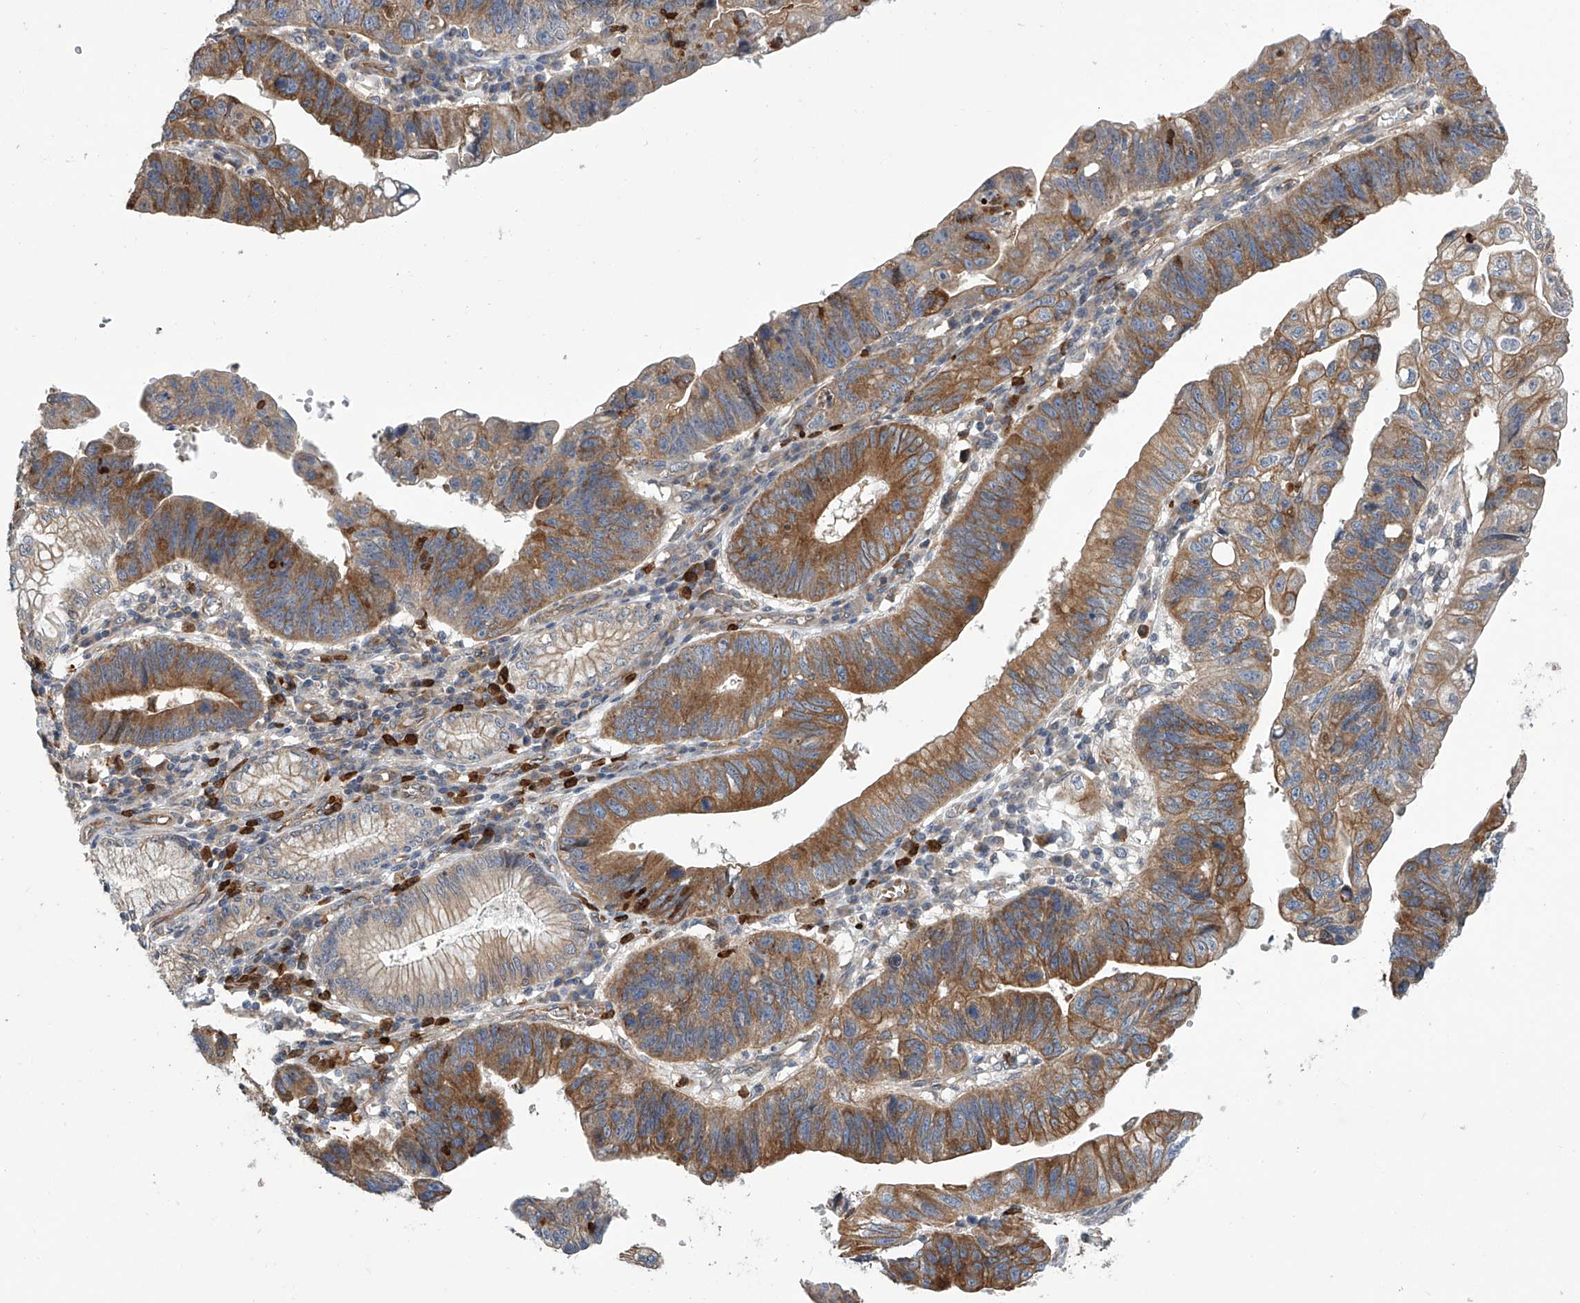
{"staining": {"intensity": "moderate", "quantity": ">75%", "location": "cytoplasmic/membranous"}, "tissue": "stomach cancer", "cell_type": "Tumor cells", "image_type": "cancer", "snomed": [{"axis": "morphology", "description": "Adenocarcinoma, NOS"}, {"axis": "topography", "description": "Stomach"}], "caption": "Protein positivity by immunohistochemistry (IHC) displays moderate cytoplasmic/membranous staining in approximately >75% of tumor cells in stomach cancer (adenocarcinoma).", "gene": "EIF2D", "patient": {"sex": "male", "age": 59}}